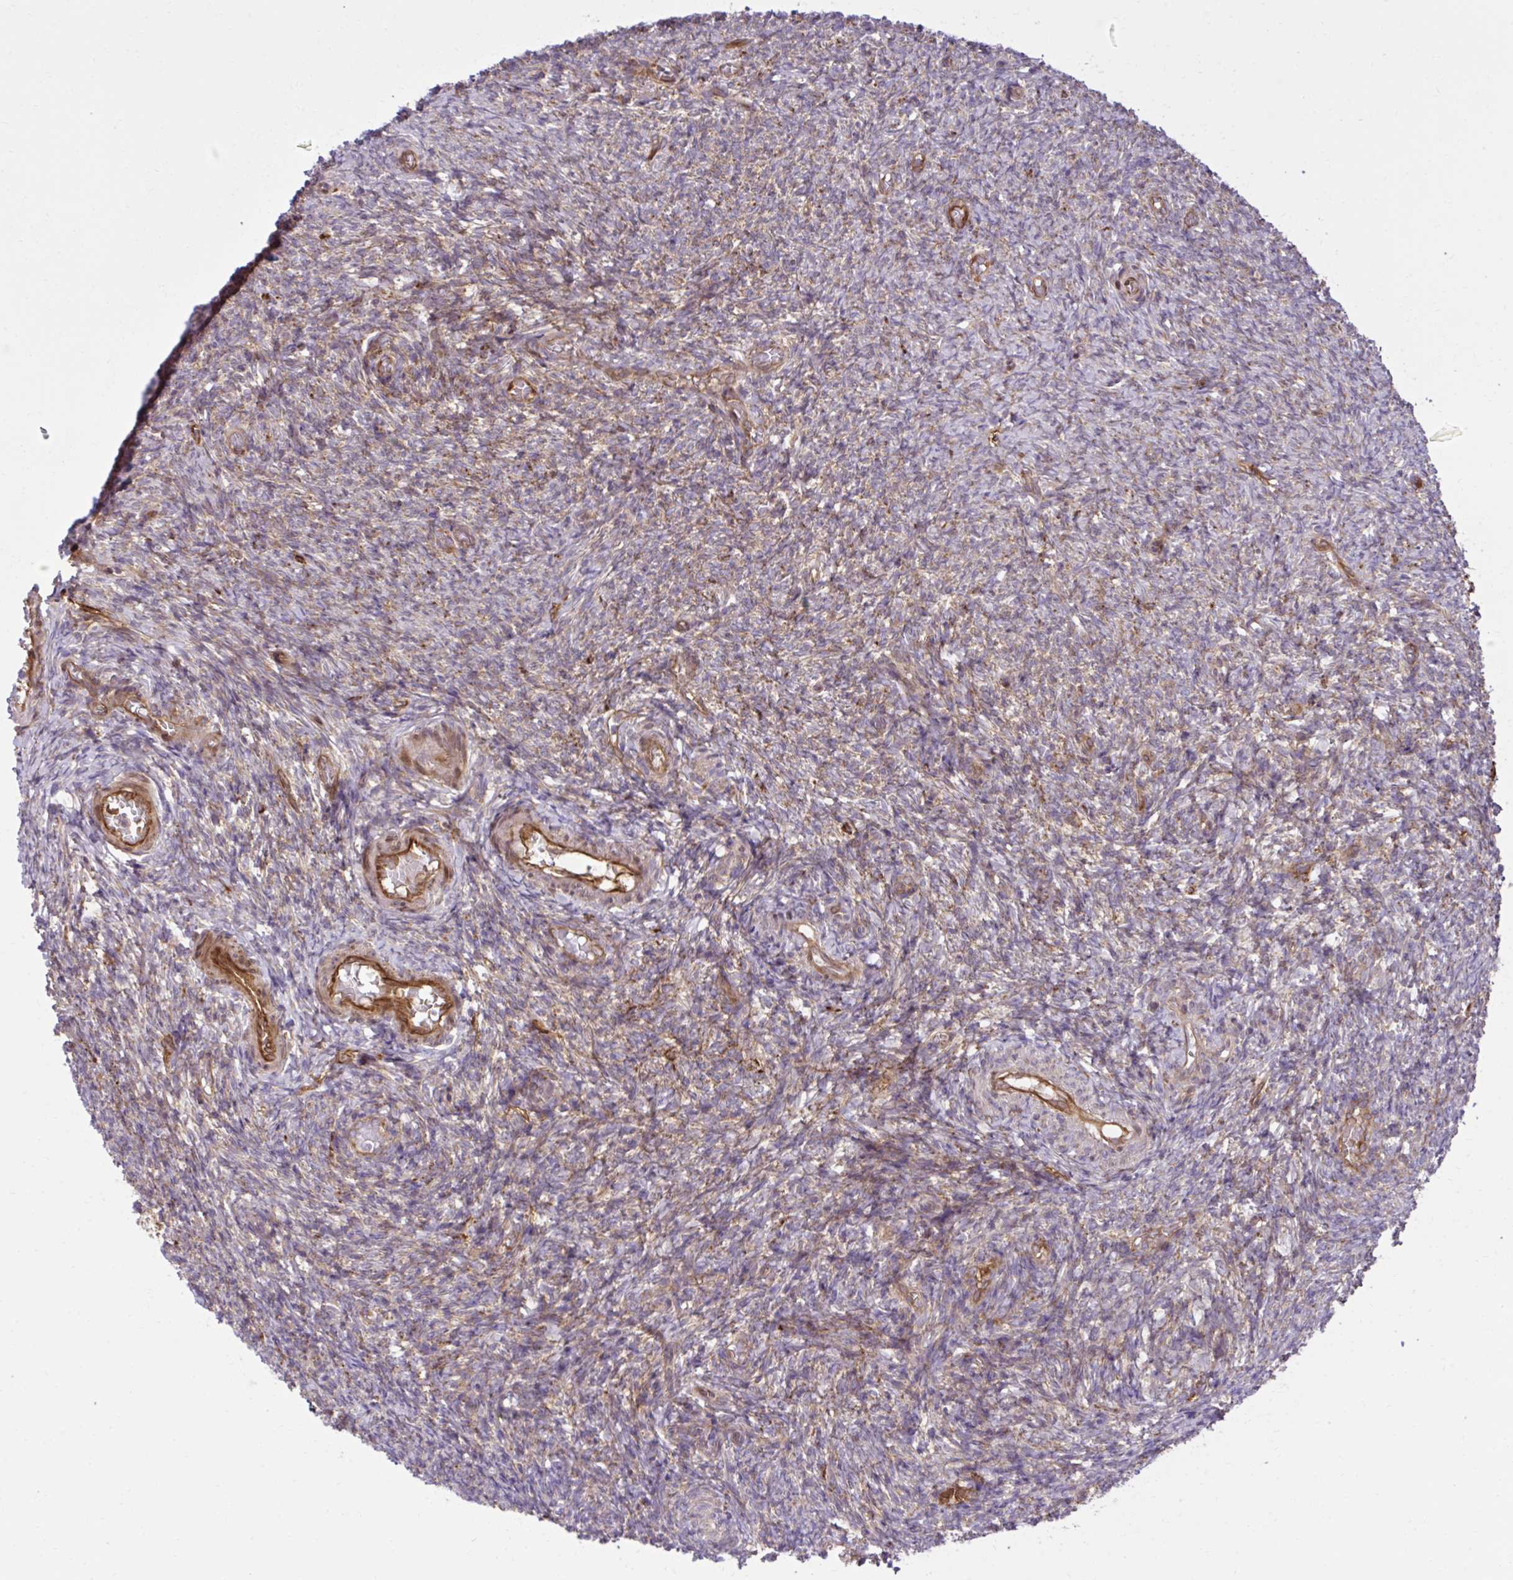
{"staining": {"intensity": "weak", "quantity": "25%-75%", "location": "cytoplasmic/membranous"}, "tissue": "ovary", "cell_type": "Ovarian stroma cells", "image_type": "normal", "snomed": [{"axis": "morphology", "description": "Normal tissue, NOS"}, {"axis": "topography", "description": "Ovary"}], "caption": "Protein staining demonstrates weak cytoplasmic/membranous expression in approximately 25%-75% of ovarian stroma cells in benign ovary.", "gene": "LIMS1", "patient": {"sex": "female", "age": 39}}